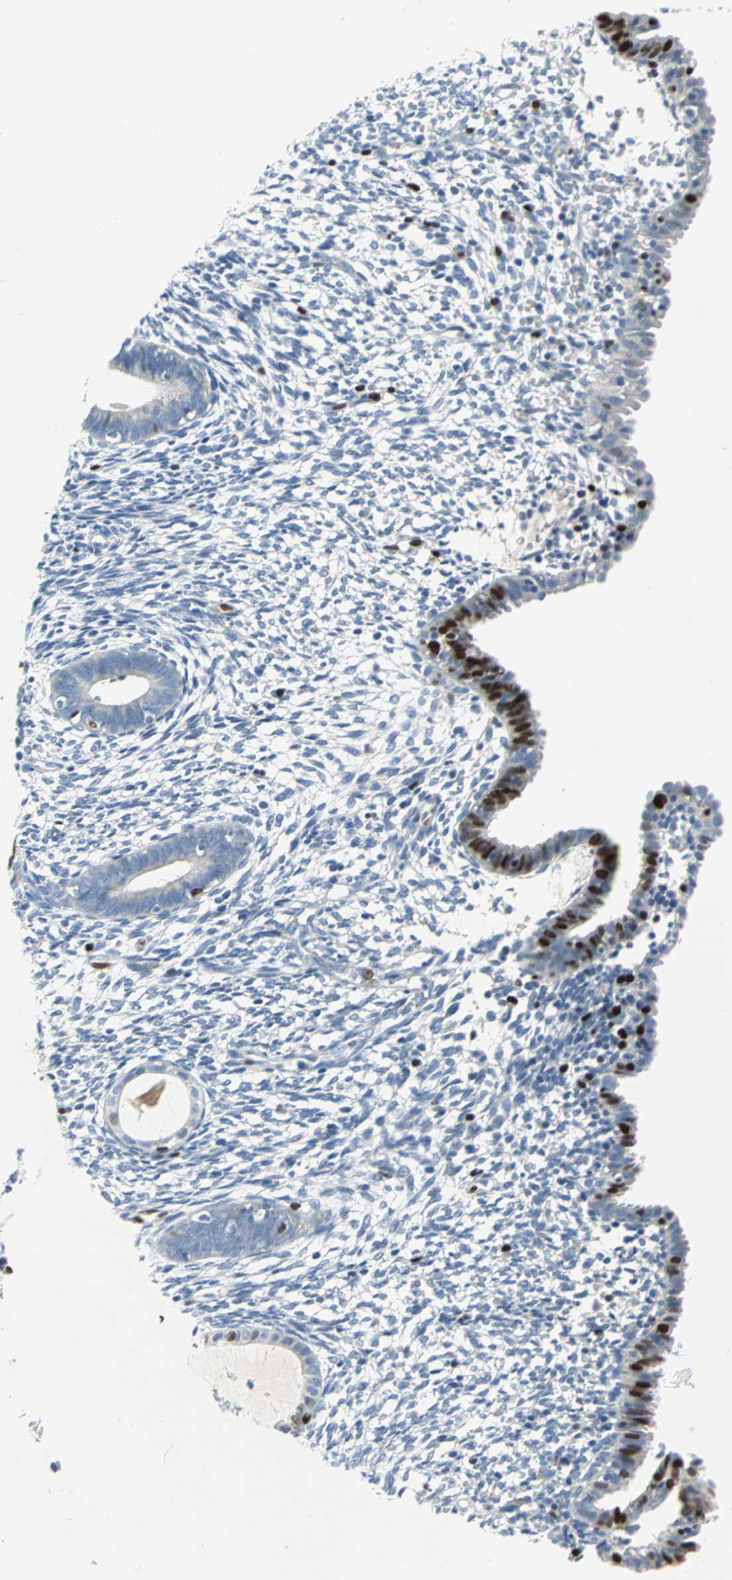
{"staining": {"intensity": "strong", "quantity": "<25%", "location": "nuclear"}, "tissue": "endometrium", "cell_type": "Cells in endometrial stroma", "image_type": "normal", "snomed": [{"axis": "morphology", "description": "Normal tissue, NOS"}, {"axis": "morphology", "description": "Atrophy, NOS"}, {"axis": "topography", "description": "Uterus"}, {"axis": "topography", "description": "Endometrium"}], "caption": "This histopathology image exhibits IHC staining of benign endometrium, with medium strong nuclear positivity in about <25% of cells in endometrial stroma.", "gene": "MCM4", "patient": {"sex": "female", "age": 68}}